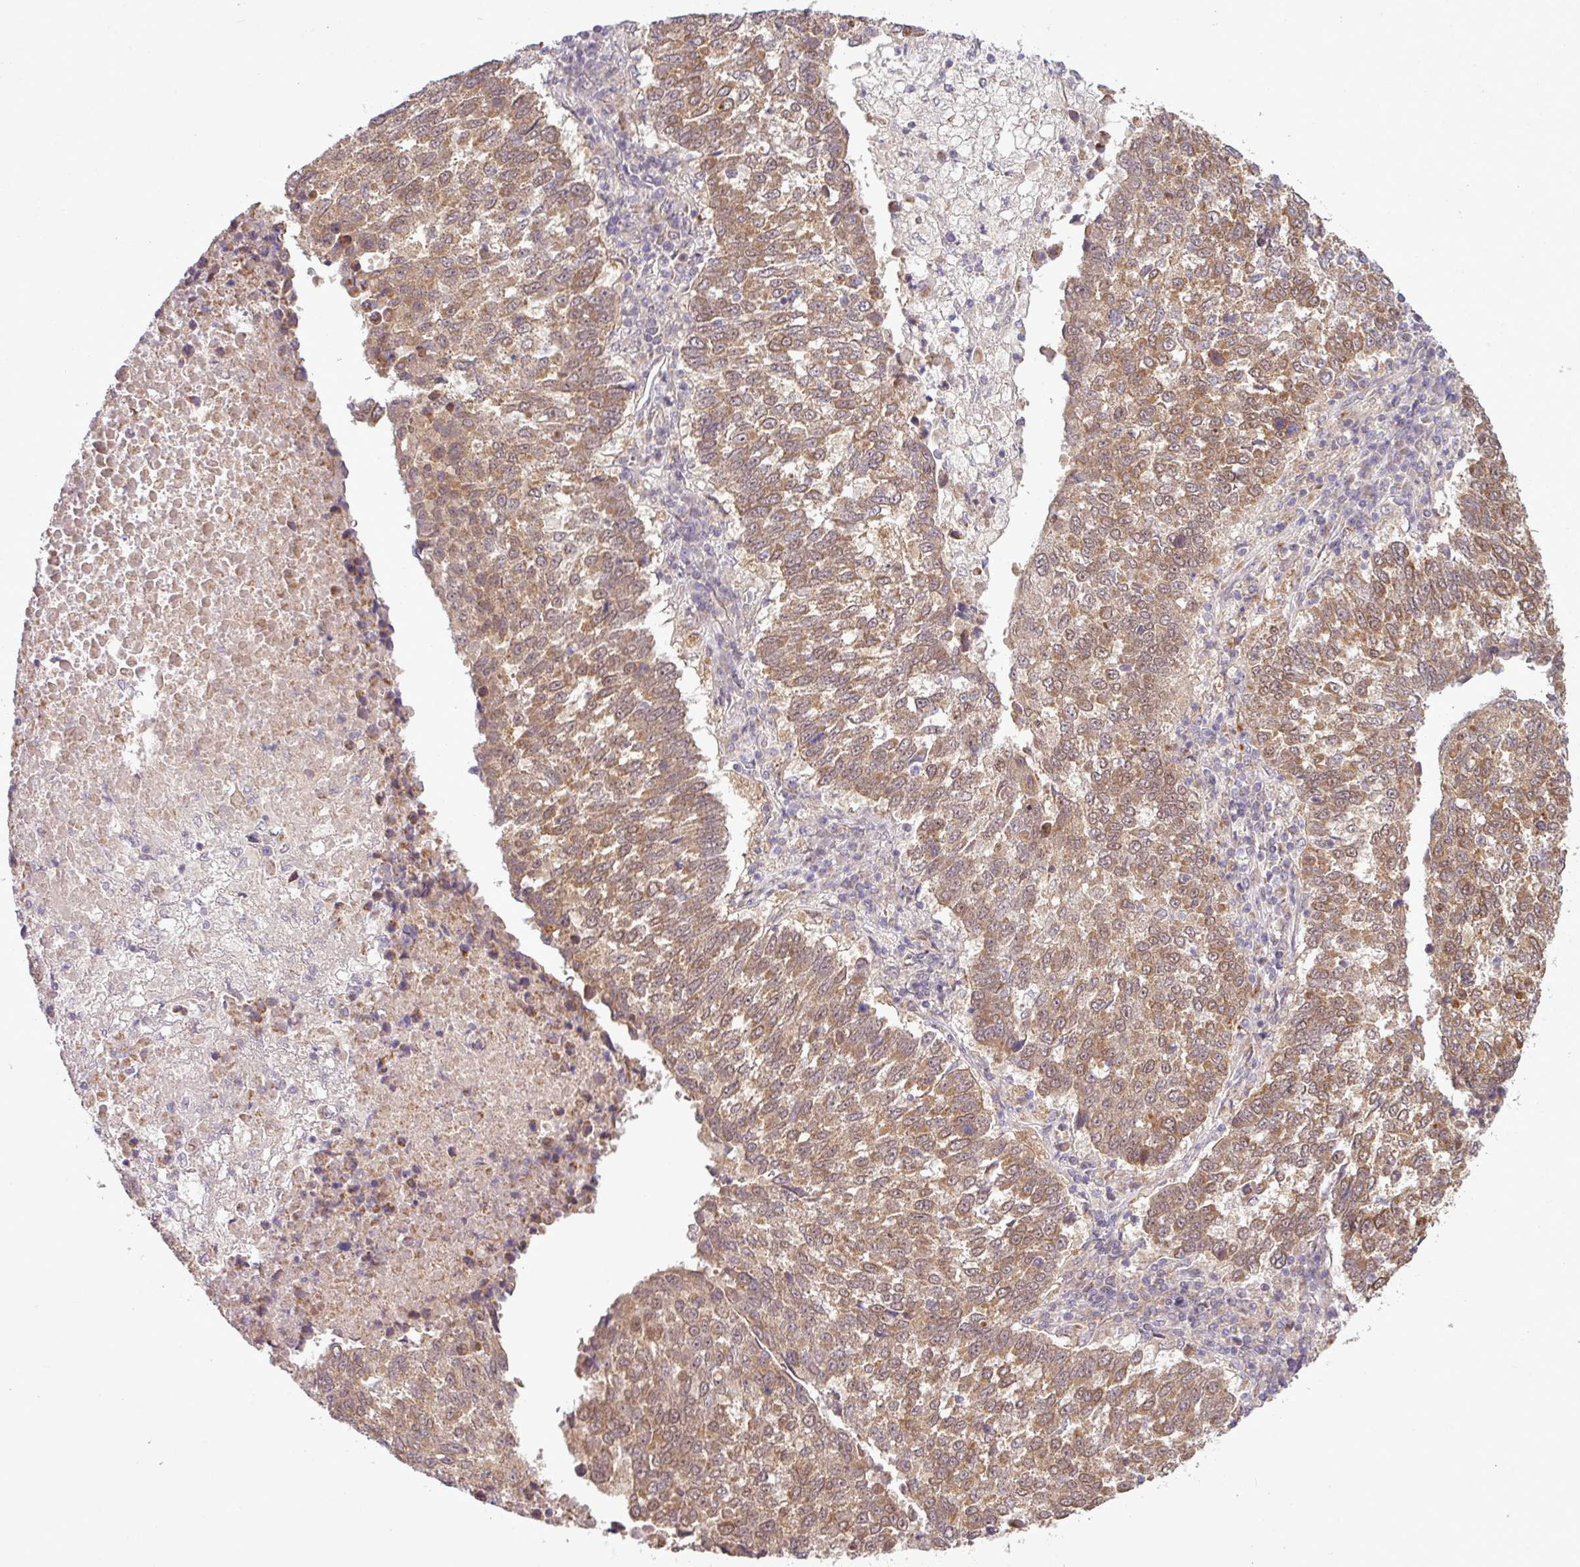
{"staining": {"intensity": "moderate", "quantity": ">75%", "location": "cytoplasmic/membranous"}, "tissue": "lung cancer", "cell_type": "Tumor cells", "image_type": "cancer", "snomed": [{"axis": "morphology", "description": "Squamous cell carcinoma, NOS"}, {"axis": "topography", "description": "Lung"}], "caption": "Immunohistochemical staining of human lung cancer shows moderate cytoplasmic/membranous protein expression in about >75% of tumor cells. The staining is performed using DAB (3,3'-diaminobenzidine) brown chromogen to label protein expression. The nuclei are counter-stained blue using hematoxylin.", "gene": "ZNF217", "patient": {"sex": "male", "age": 73}}